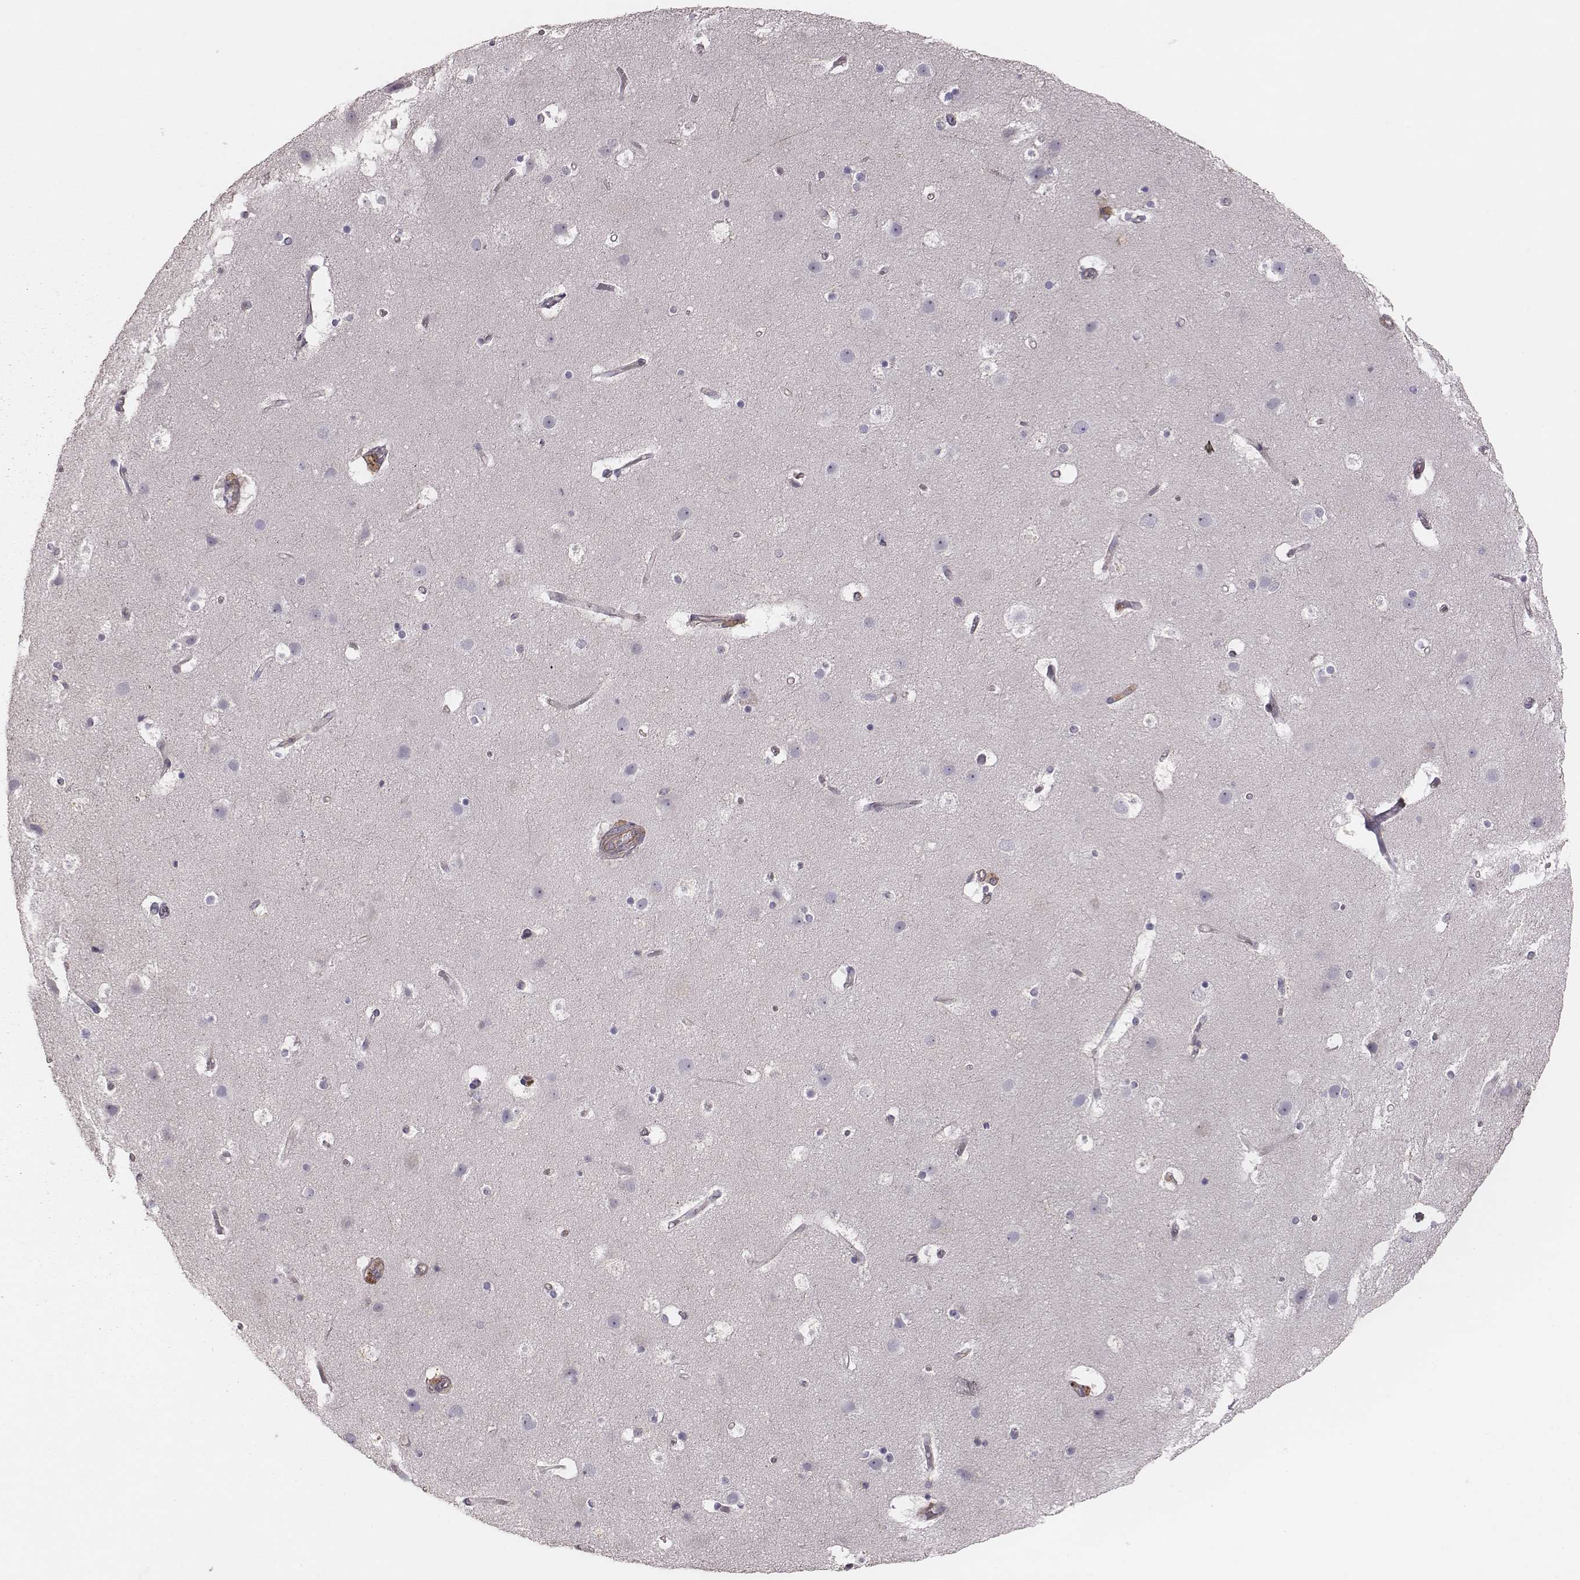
{"staining": {"intensity": "negative", "quantity": "none", "location": "none"}, "tissue": "cerebral cortex", "cell_type": "Endothelial cells", "image_type": "normal", "snomed": [{"axis": "morphology", "description": "Normal tissue, NOS"}, {"axis": "topography", "description": "Cerebral cortex"}], "caption": "Endothelial cells are negative for brown protein staining in normal cerebral cortex. The staining was performed using DAB (3,3'-diaminobenzidine) to visualize the protein expression in brown, while the nuclei were stained in blue with hematoxylin (Magnification: 20x).", "gene": "CAD", "patient": {"sex": "female", "age": 52}}